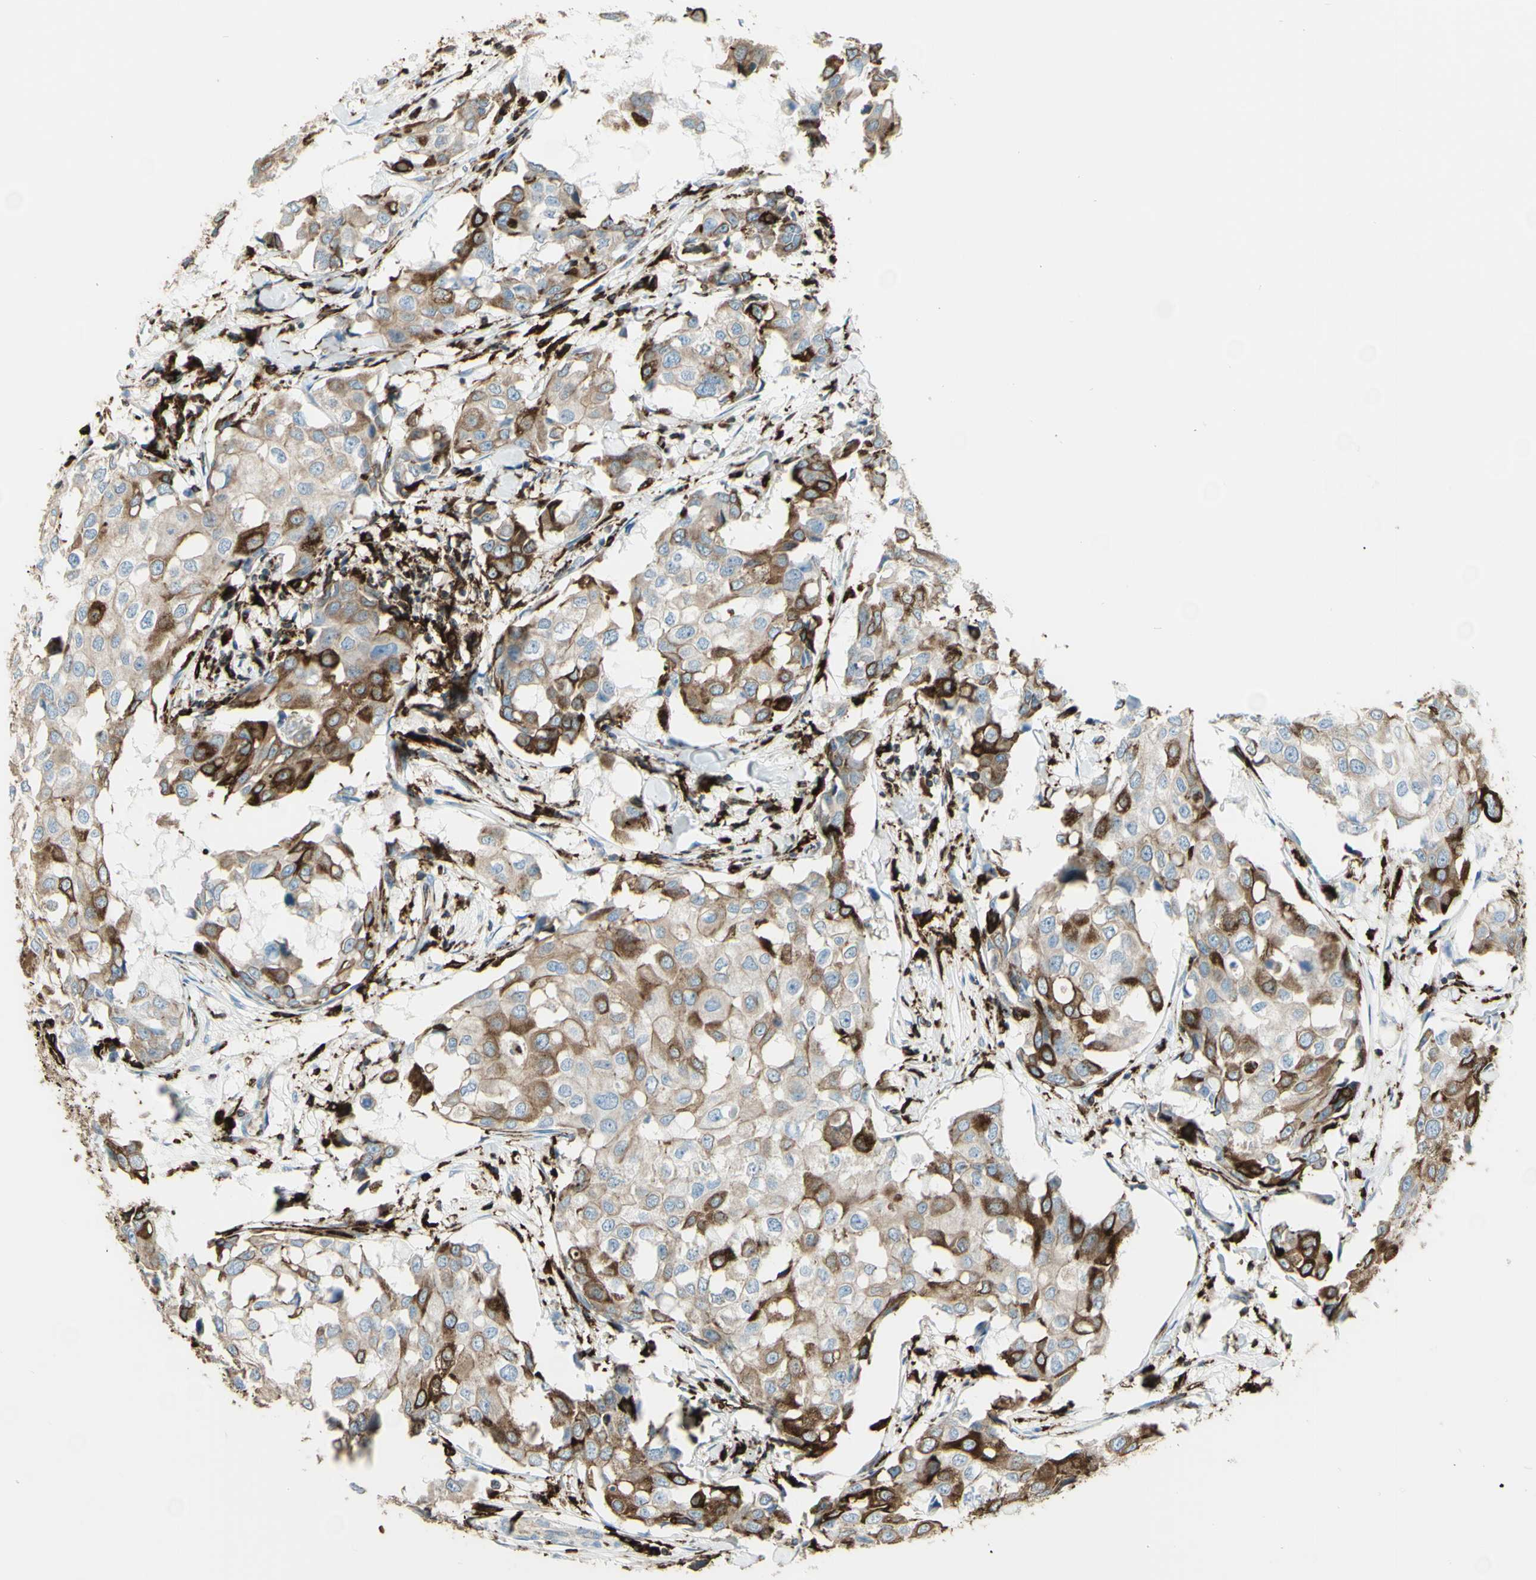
{"staining": {"intensity": "moderate", "quantity": ">75%", "location": "cytoplasmic/membranous"}, "tissue": "breast cancer", "cell_type": "Tumor cells", "image_type": "cancer", "snomed": [{"axis": "morphology", "description": "Duct carcinoma"}, {"axis": "topography", "description": "Breast"}], "caption": "High-power microscopy captured an IHC histopathology image of breast invasive ductal carcinoma, revealing moderate cytoplasmic/membranous expression in about >75% of tumor cells.", "gene": "CD74", "patient": {"sex": "female", "age": 27}}